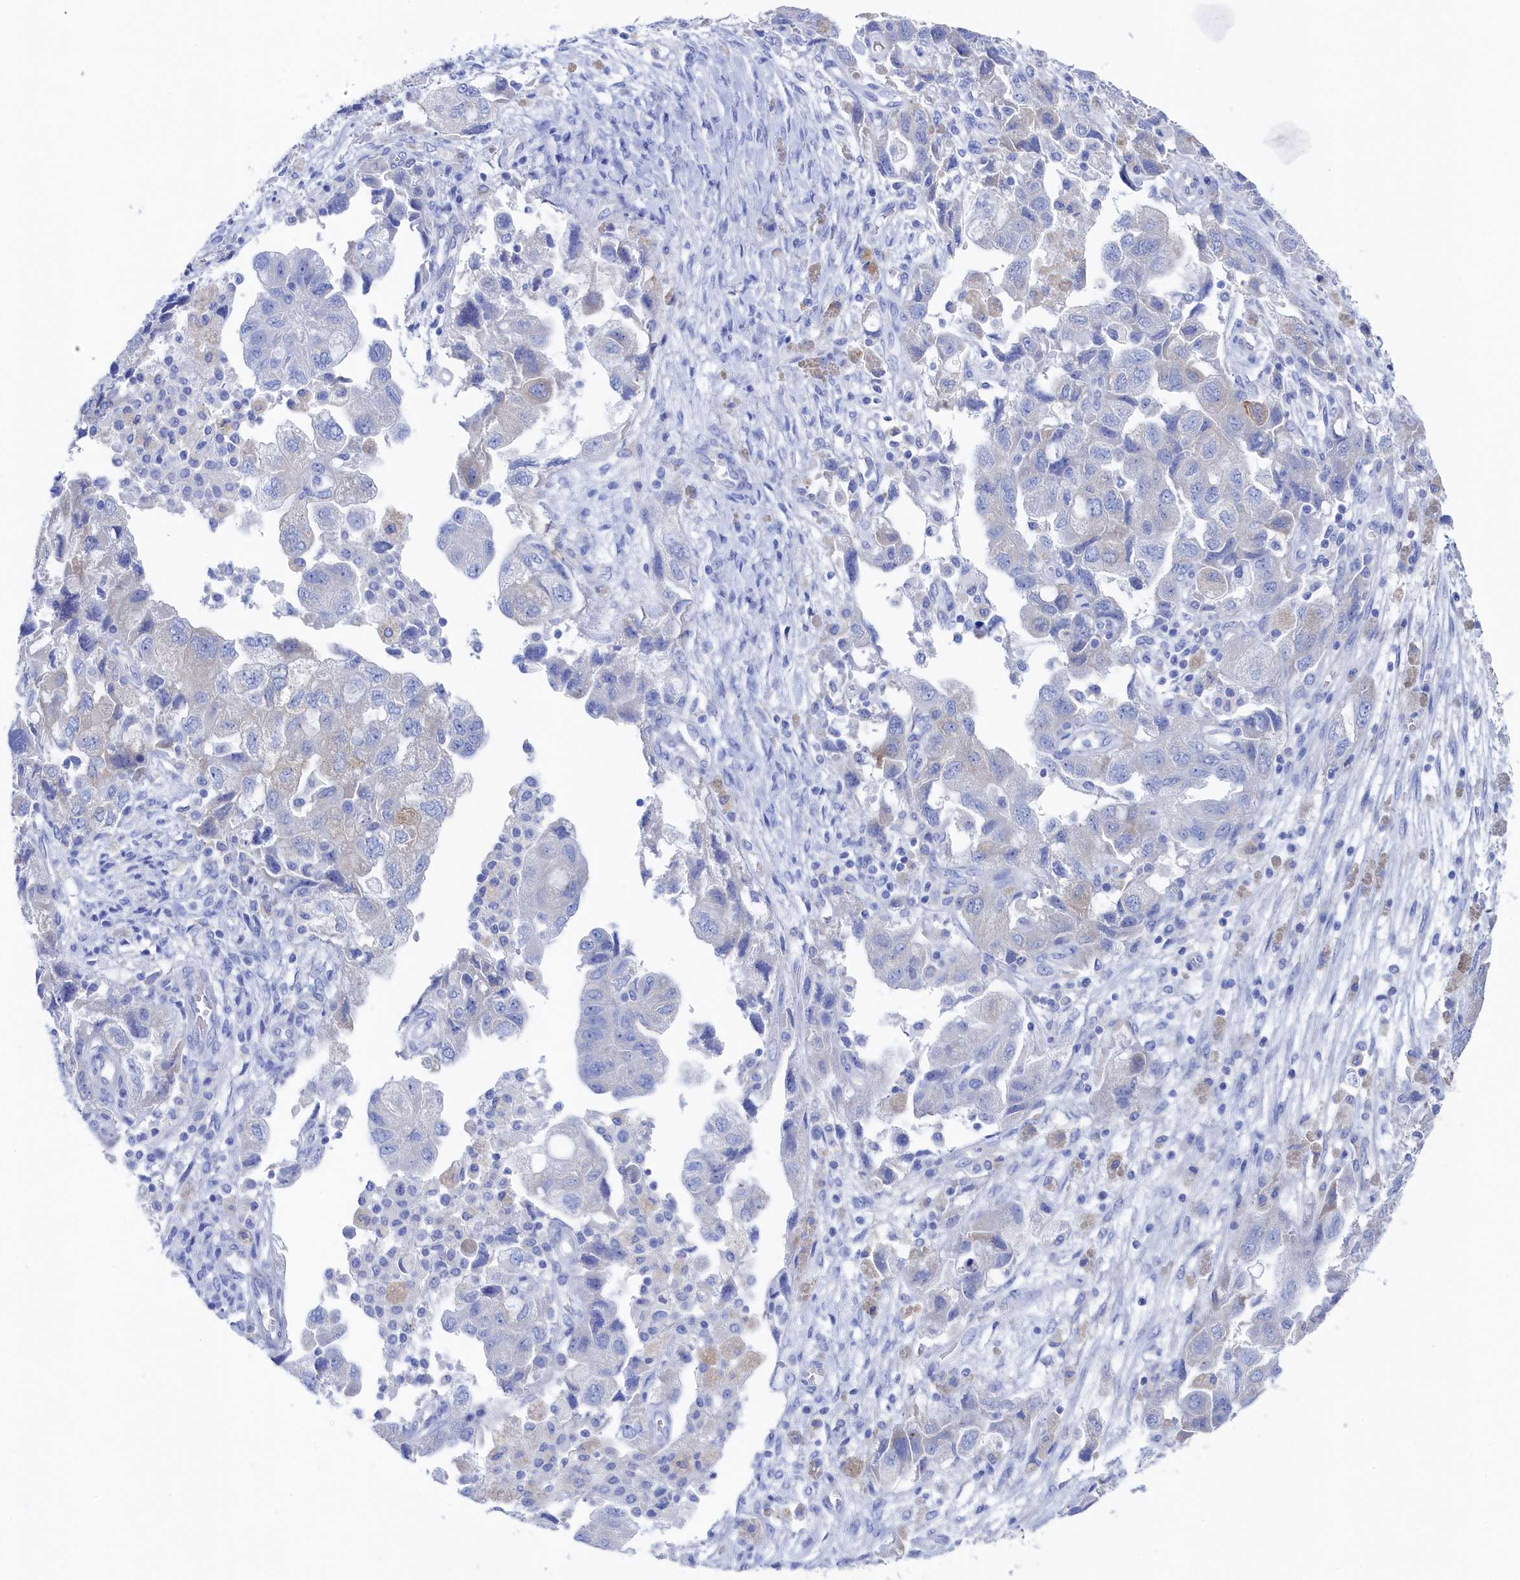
{"staining": {"intensity": "negative", "quantity": "none", "location": "none"}, "tissue": "ovarian cancer", "cell_type": "Tumor cells", "image_type": "cancer", "snomed": [{"axis": "morphology", "description": "Carcinoma, NOS"}, {"axis": "morphology", "description": "Cystadenocarcinoma, serous, NOS"}, {"axis": "topography", "description": "Ovary"}], "caption": "This image is of ovarian cancer stained with IHC to label a protein in brown with the nuclei are counter-stained blue. There is no positivity in tumor cells.", "gene": "TMOD2", "patient": {"sex": "female", "age": 69}}